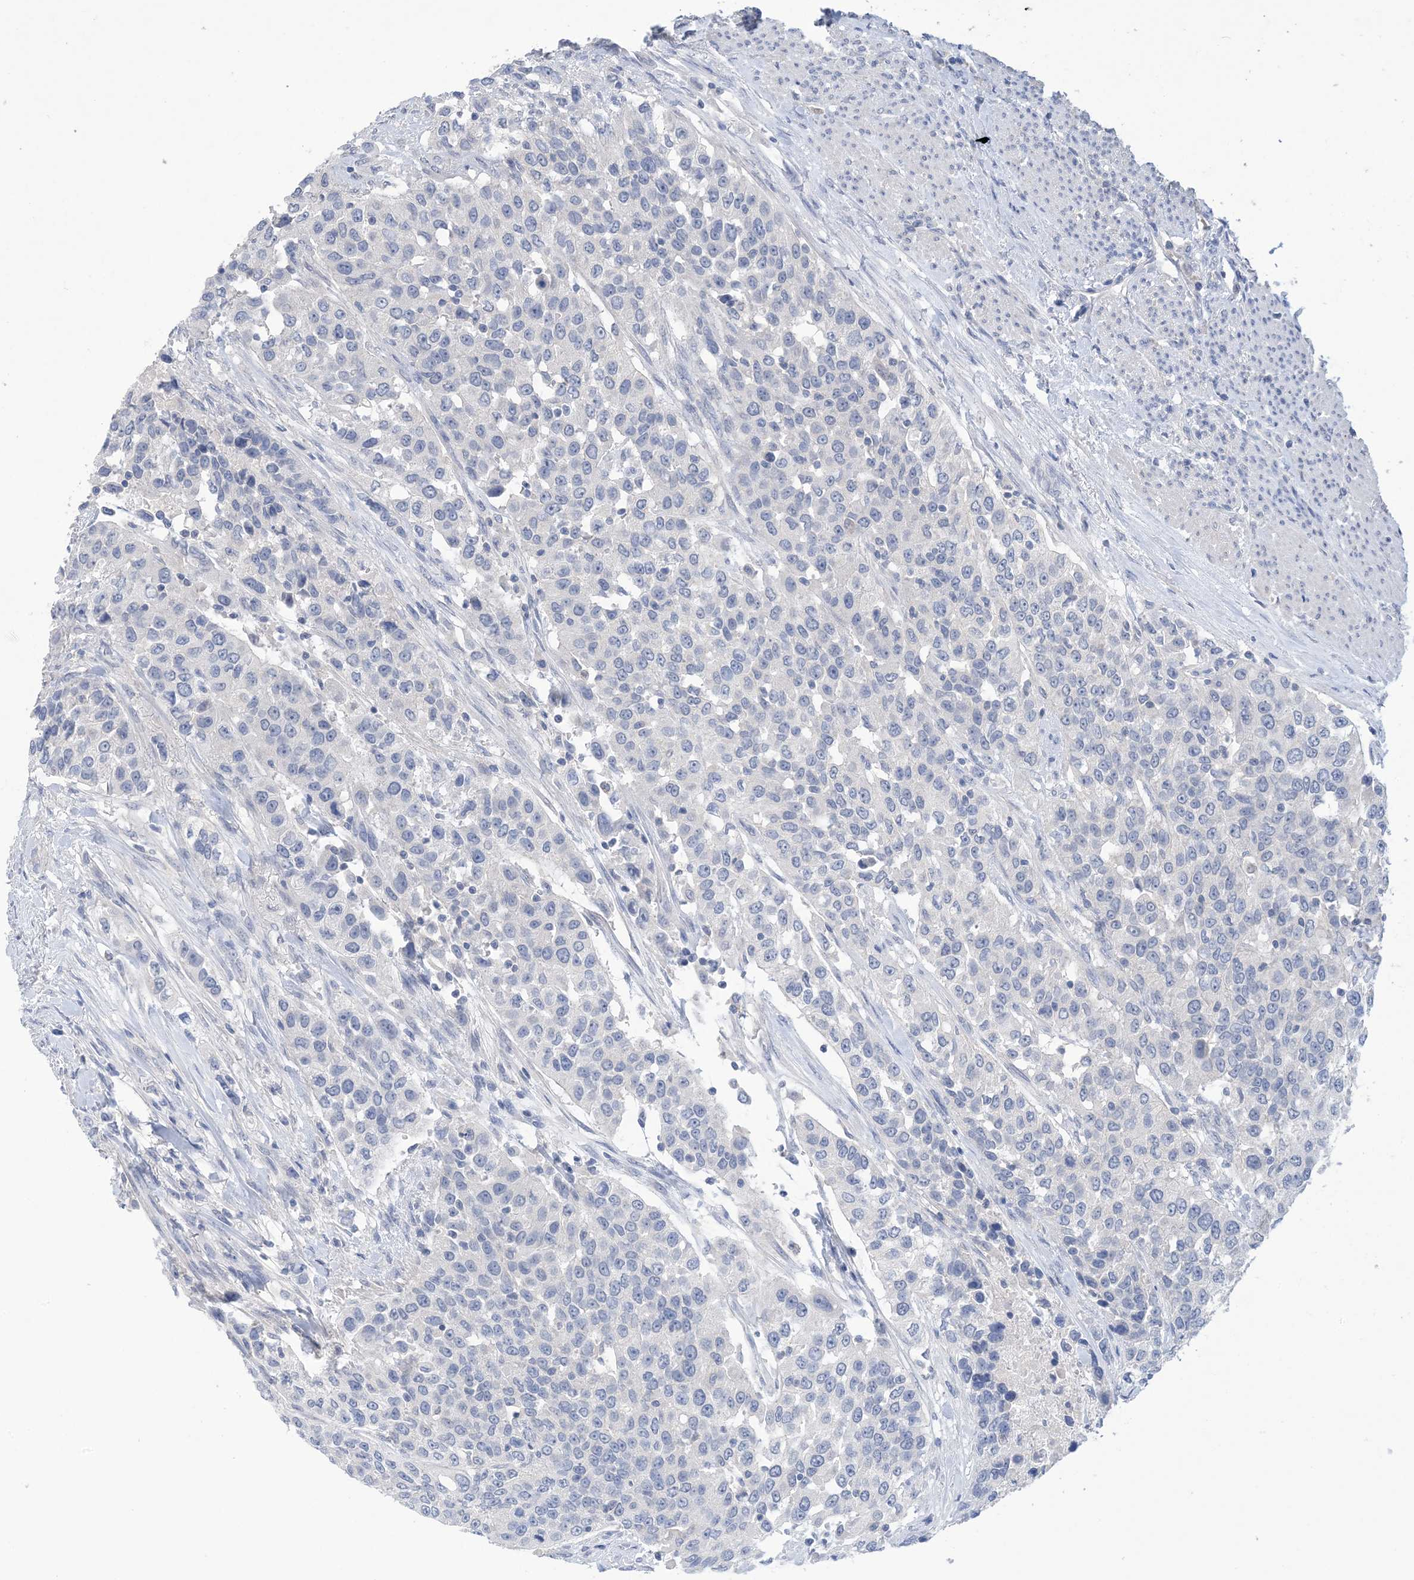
{"staining": {"intensity": "negative", "quantity": "none", "location": "none"}, "tissue": "urothelial cancer", "cell_type": "Tumor cells", "image_type": "cancer", "snomed": [{"axis": "morphology", "description": "Urothelial carcinoma, High grade"}, {"axis": "topography", "description": "Urinary bladder"}], "caption": "Immunohistochemistry micrograph of neoplastic tissue: human urothelial cancer stained with DAB (3,3'-diaminobenzidine) shows no significant protein staining in tumor cells.", "gene": "DSC3", "patient": {"sex": "female", "age": 80}}